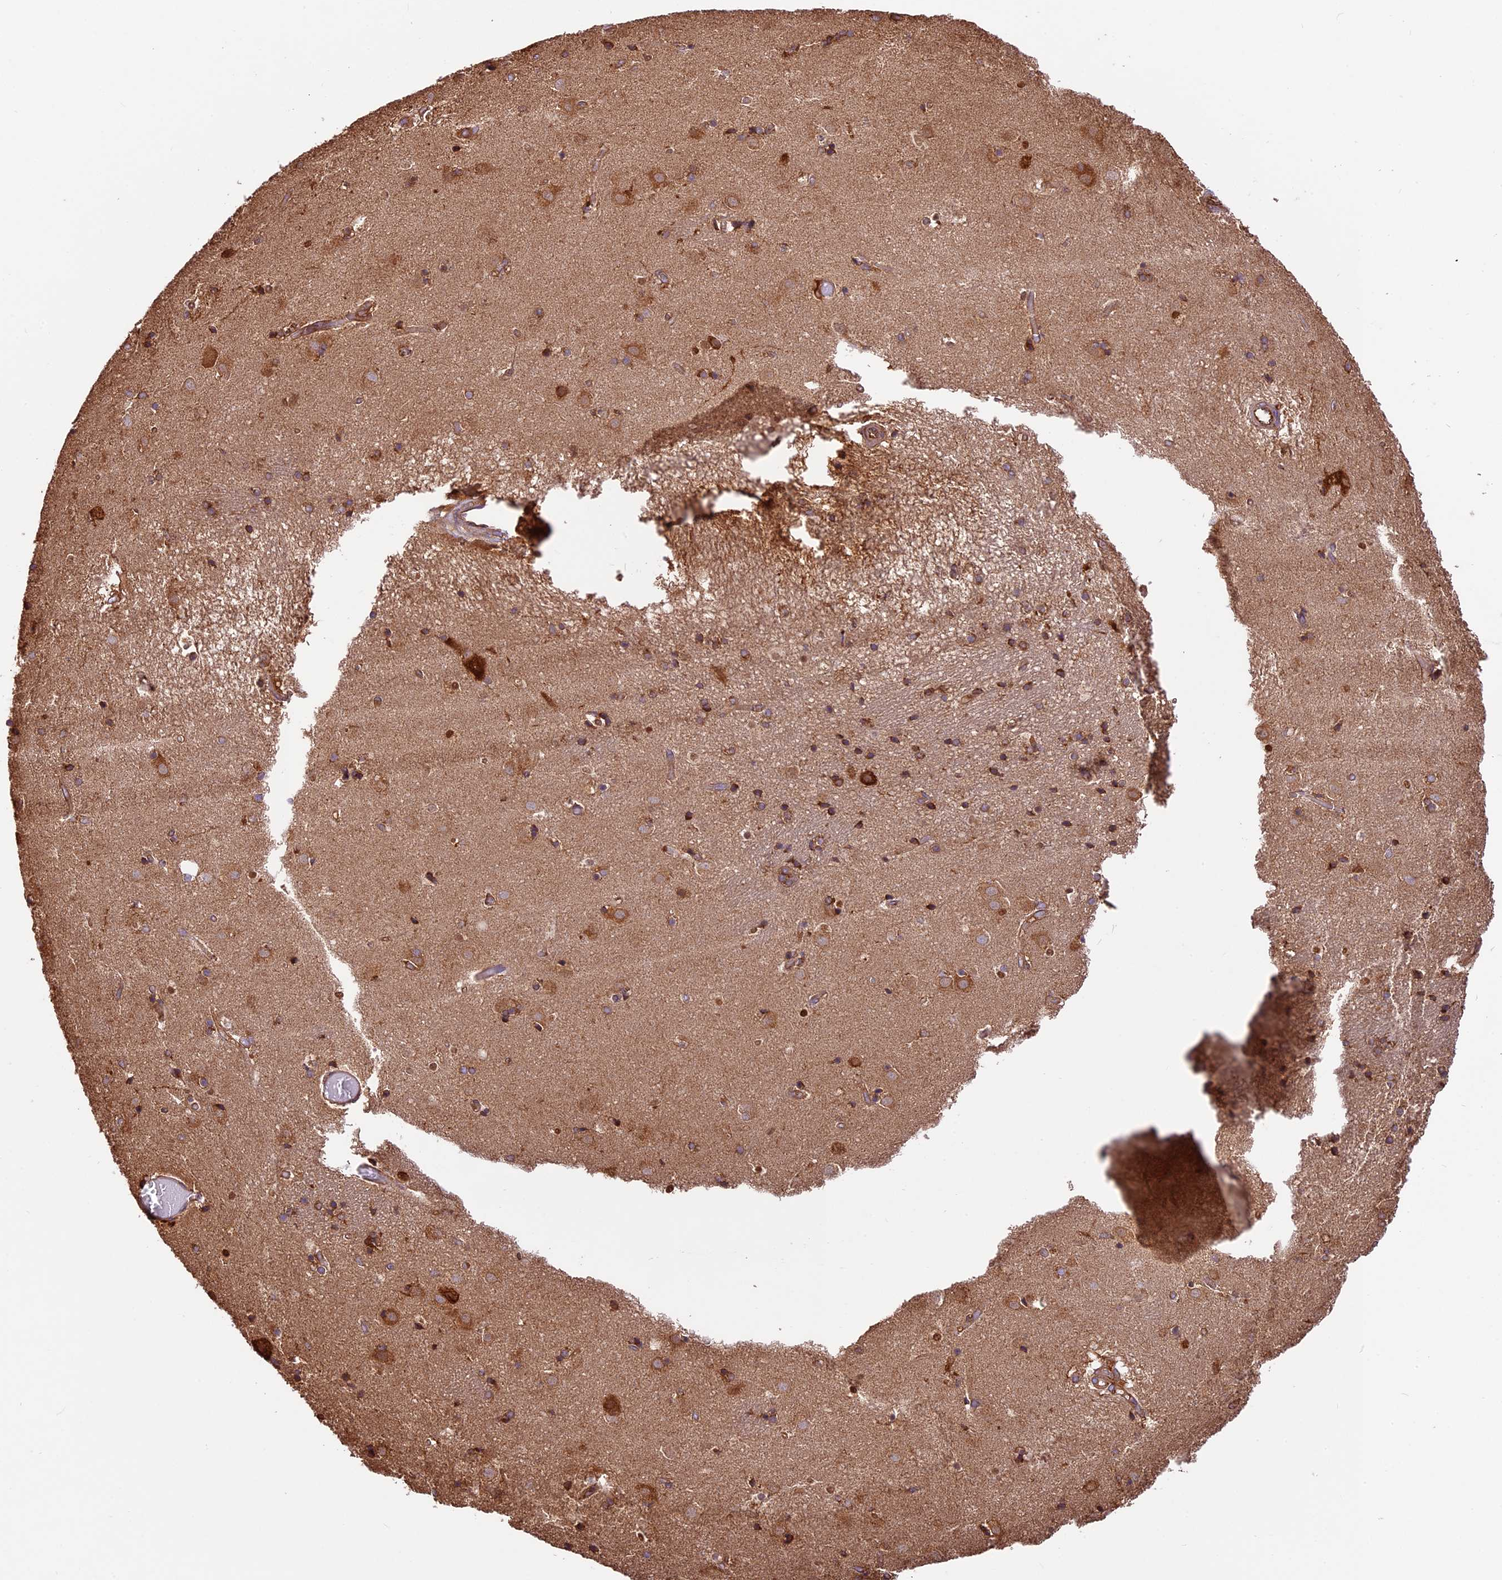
{"staining": {"intensity": "moderate", "quantity": "<25%", "location": "cytoplasmic/membranous"}, "tissue": "caudate", "cell_type": "Glial cells", "image_type": "normal", "snomed": [{"axis": "morphology", "description": "Normal tissue, NOS"}, {"axis": "topography", "description": "Lateral ventricle wall"}], "caption": "A brown stain highlights moderate cytoplasmic/membranous expression of a protein in glial cells of benign caudate.", "gene": "KARS1", "patient": {"sex": "male", "age": 70}}